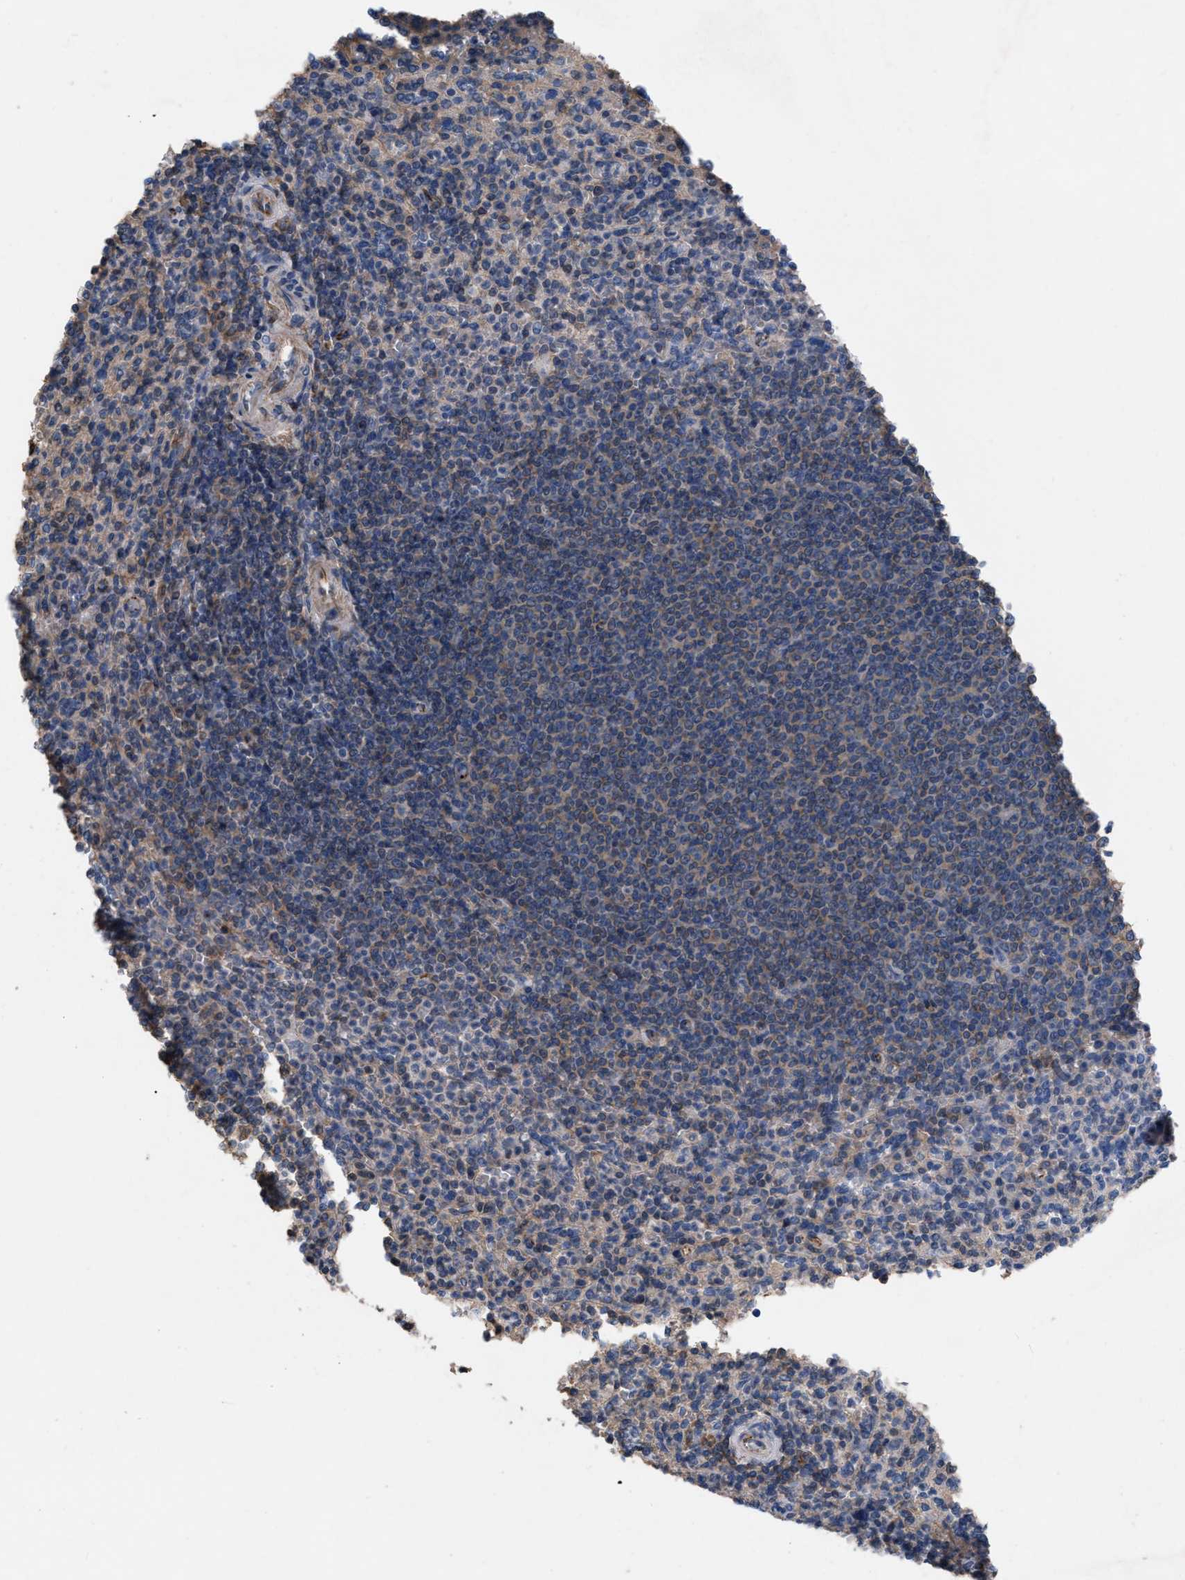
{"staining": {"intensity": "weak", "quantity": "25%-75%", "location": "cytoplasmic/membranous"}, "tissue": "spleen", "cell_type": "Cells in red pulp", "image_type": "normal", "snomed": [{"axis": "morphology", "description": "Normal tissue, NOS"}, {"axis": "topography", "description": "Spleen"}], "caption": "A brown stain labels weak cytoplasmic/membranous expression of a protein in cells in red pulp of benign human spleen.", "gene": "TMEM131", "patient": {"sex": "male", "age": 36}}